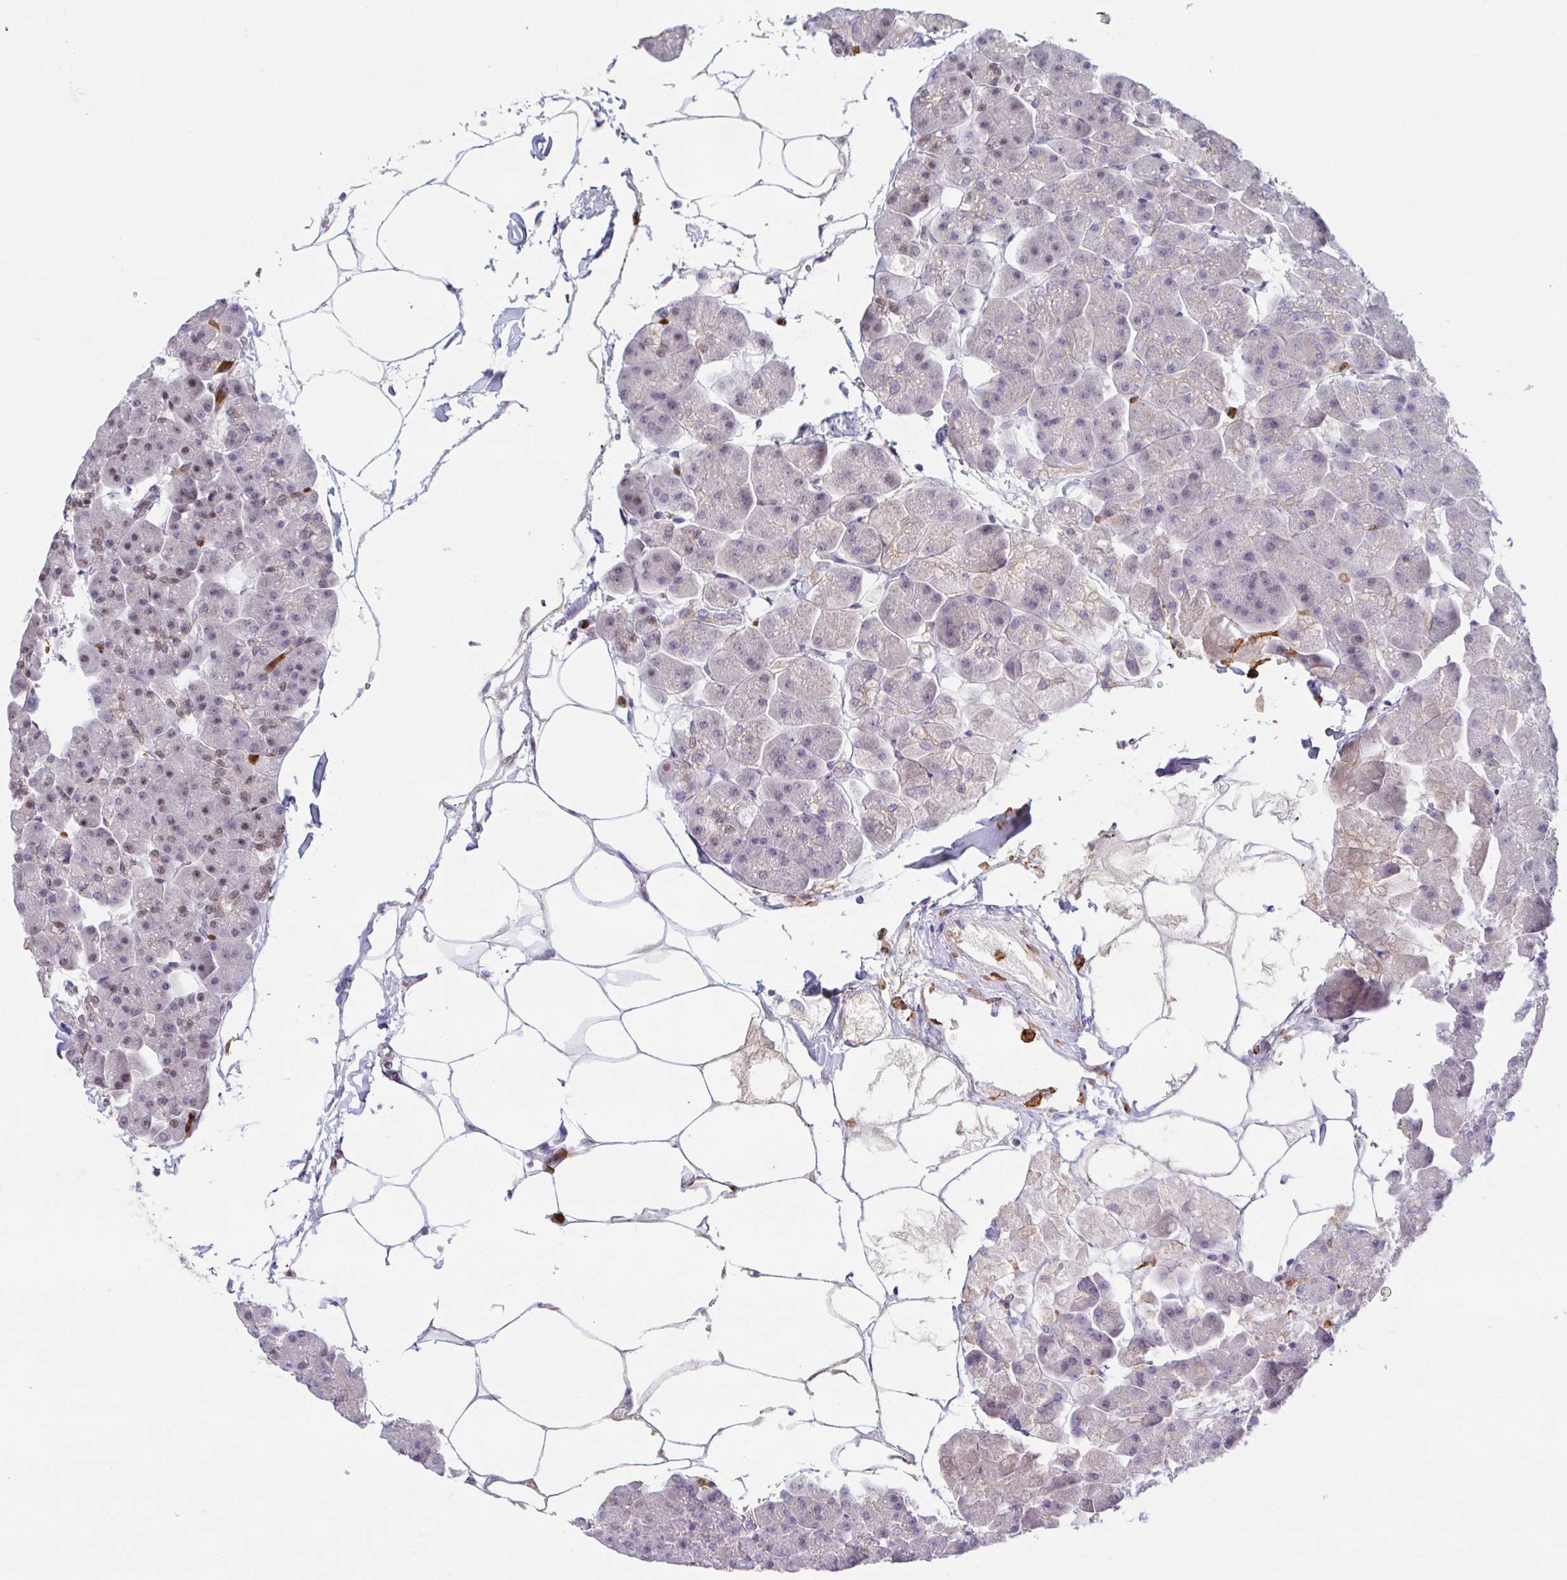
{"staining": {"intensity": "strong", "quantity": "25%-75%", "location": "nuclear"}, "tissue": "pancreas", "cell_type": "Exocrine glandular cells", "image_type": "normal", "snomed": [{"axis": "morphology", "description": "Normal tissue, NOS"}, {"axis": "topography", "description": "Pancreas"}], "caption": "Immunohistochemical staining of benign pancreas shows high levels of strong nuclear staining in about 25%-75% of exocrine glandular cells.", "gene": "OR6K3", "patient": {"sex": "male", "age": 35}}